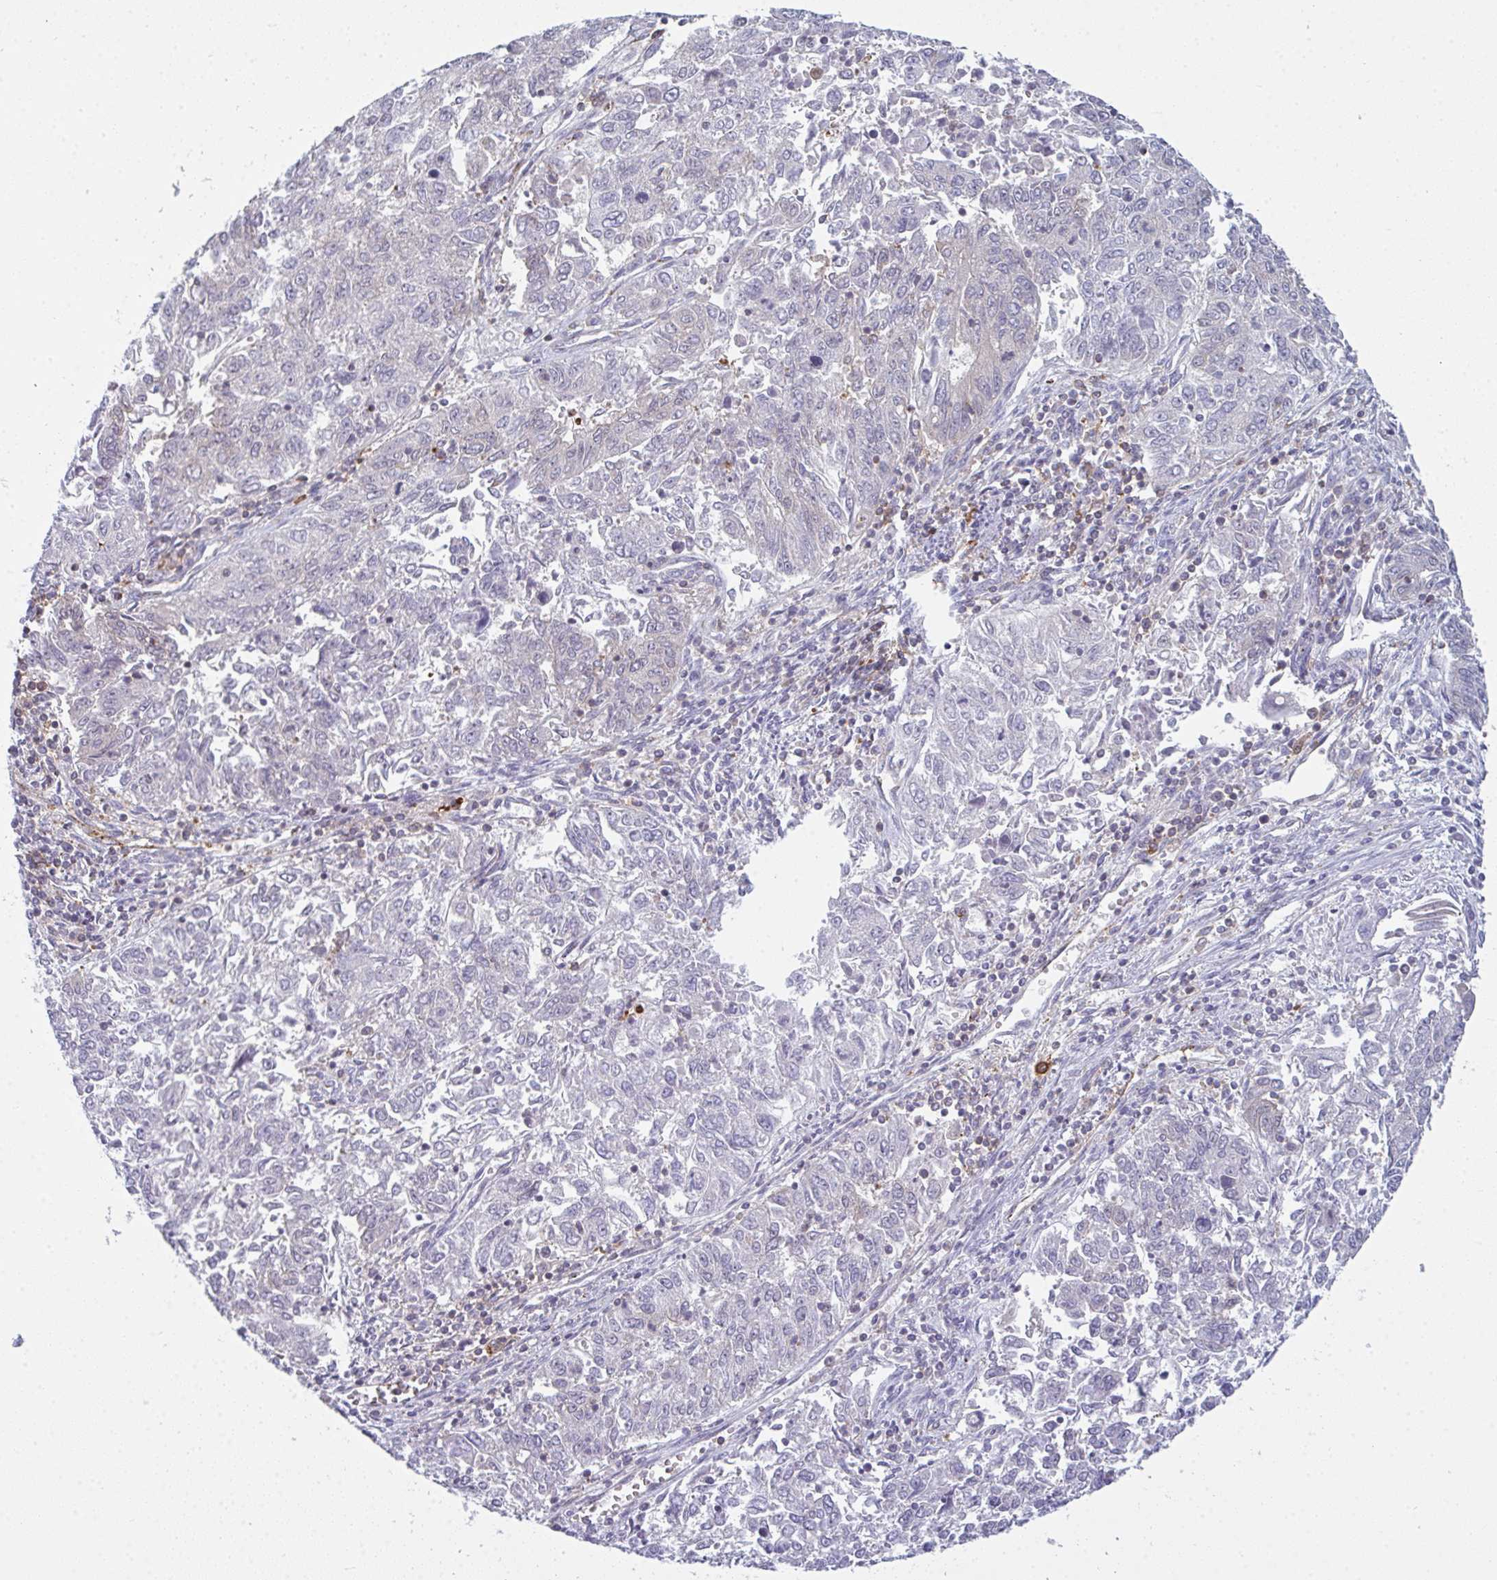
{"staining": {"intensity": "negative", "quantity": "none", "location": "none"}, "tissue": "endometrial cancer", "cell_type": "Tumor cells", "image_type": "cancer", "snomed": [{"axis": "morphology", "description": "Adenocarcinoma, NOS"}, {"axis": "topography", "description": "Endometrium"}], "caption": "The micrograph displays no significant expression in tumor cells of endometrial cancer. (Stains: DAB immunohistochemistry (IHC) with hematoxylin counter stain, Microscopy: brightfield microscopy at high magnification).", "gene": "CD80", "patient": {"sex": "female", "age": 42}}